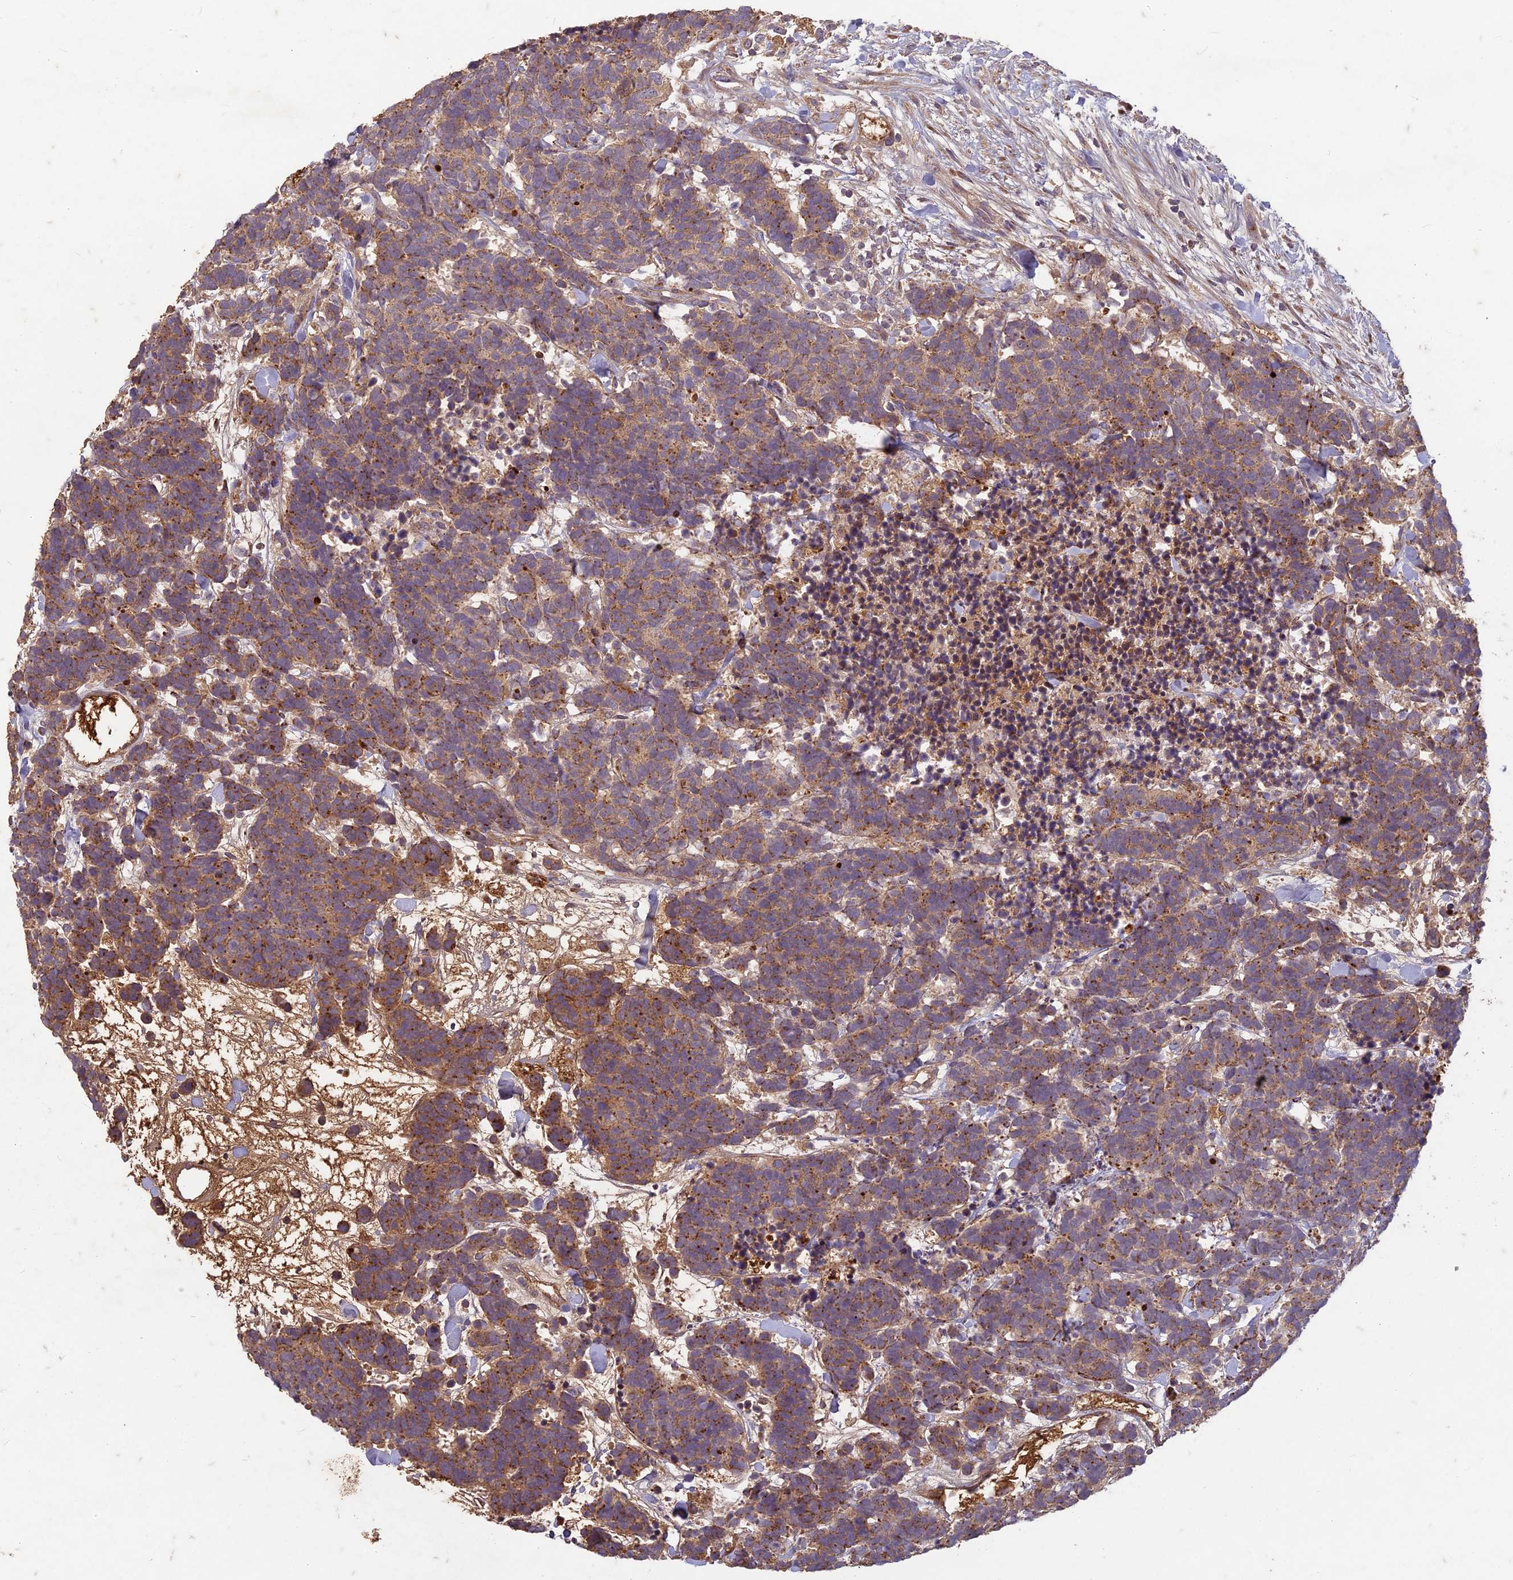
{"staining": {"intensity": "moderate", "quantity": ">75%", "location": "cytoplasmic/membranous"}, "tissue": "carcinoid", "cell_type": "Tumor cells", "image_type": "cancer", "snomed": [{"axis": "morphology", "description": "Carcinoma, NOS"}, {"axis": "morphology", "description": "Carcinoid, malignant, NOS"}, {"axis": "topography", "description": "Prostate"}], "caption": "Immunohistochemistry staining of carcinoid, which reveals medium levels of moderate cytoplasmic/membranous staining in approximately >75% of tumor cells indicating moderate cytoplasmic/membranous protein positivity. The staining was performed using DAB (3,3'-diaminobenzidine) (brown) for protein detection and nuclei were counterstained in hematoxylin (blue).", "gene": "TCF25", "patient": {"sex": "male", "age": 57}}